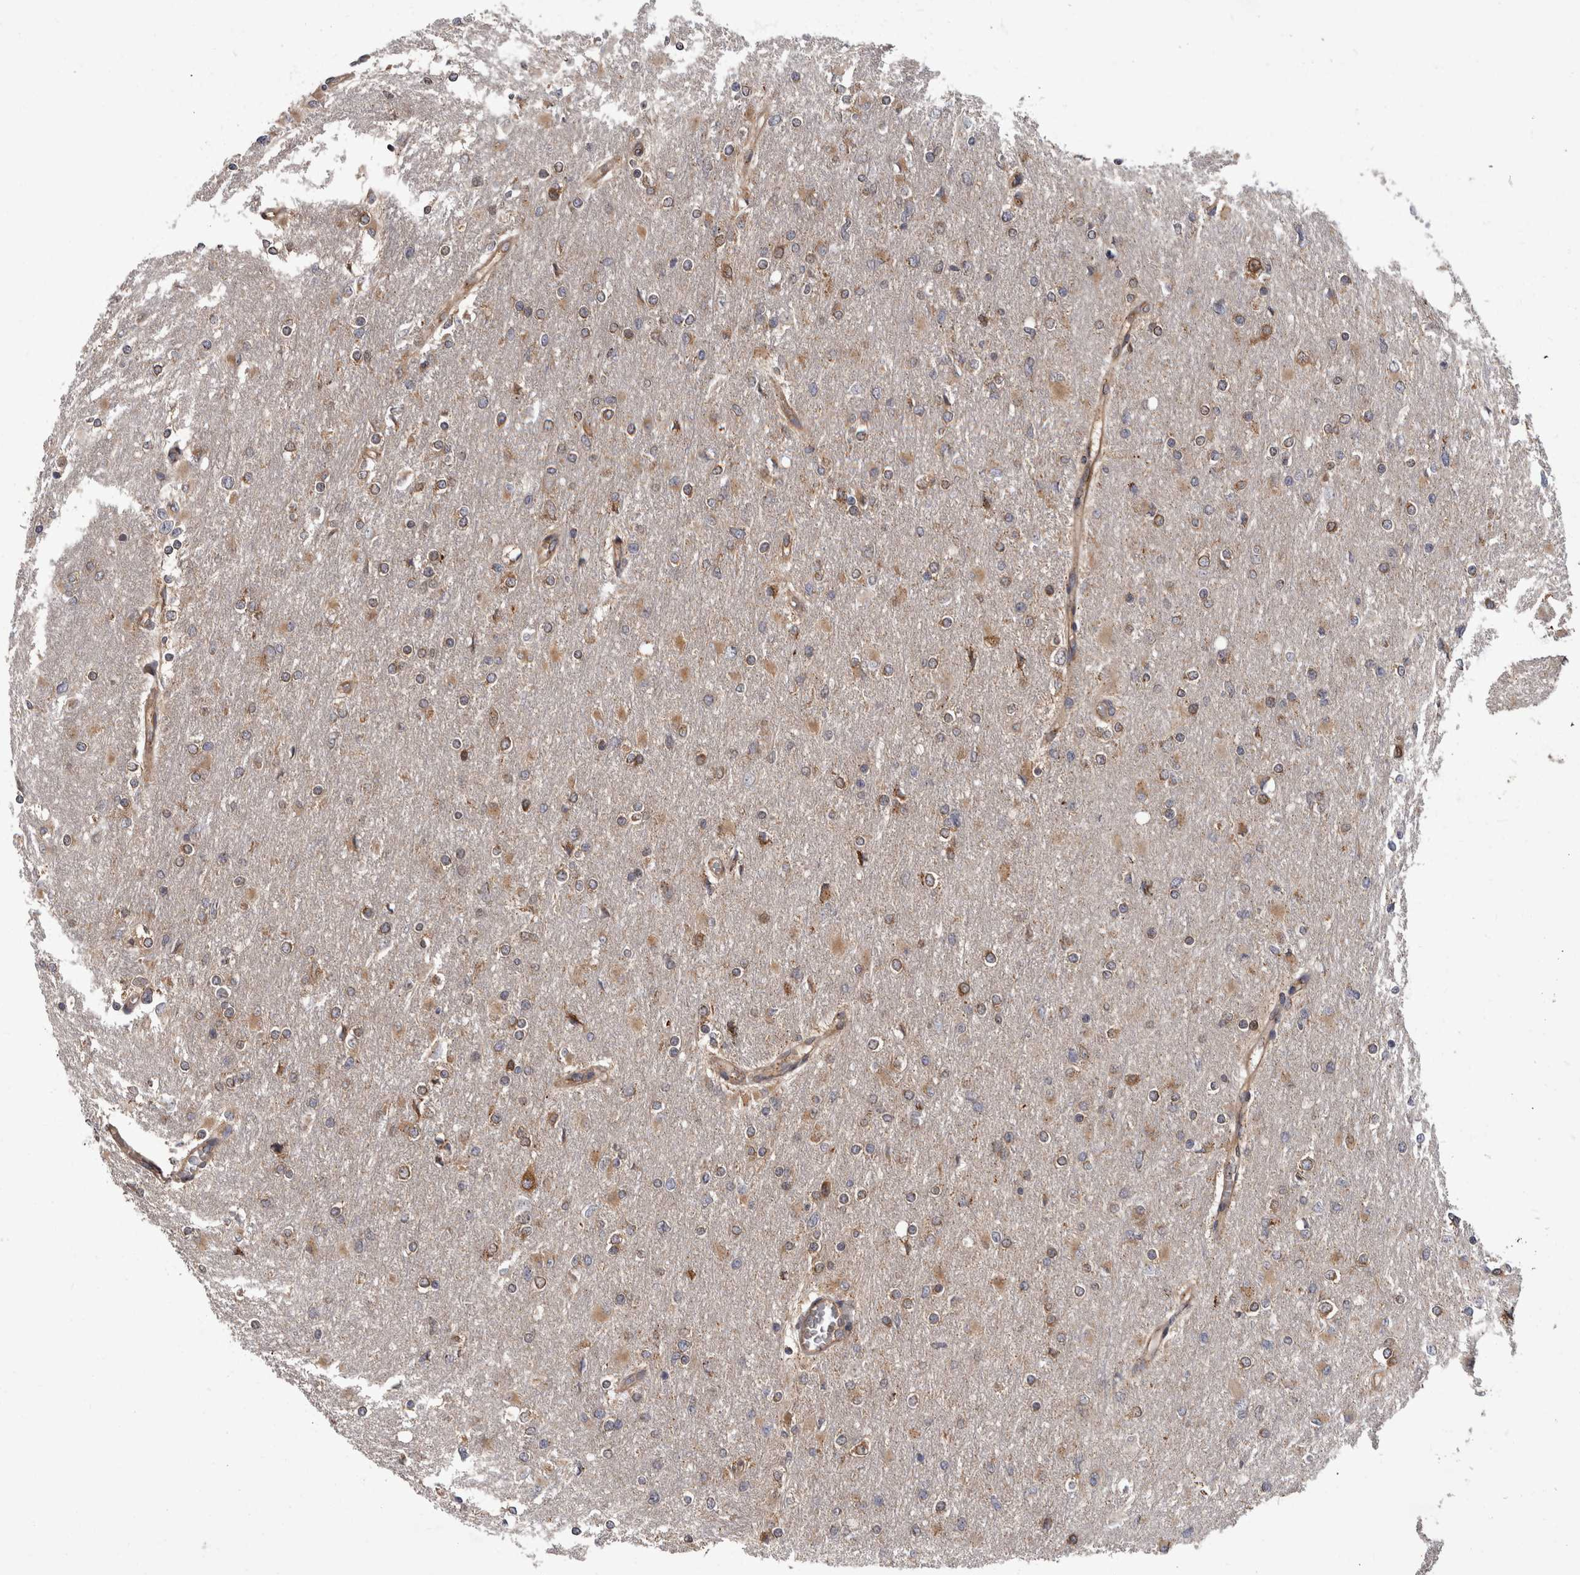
{"staining": {"intensity": "weak", "quantity": "25%-75%", "location": "cytoplasmic/membranous"}, "tissue": "glioma", "cell_type": "Tumor cells", "image_type": "cancer", "snomed": [{"axis": "morphology", "description": "Glioma, malignant, High grade"}, {"axis": "topography", "description": "Cerebral cortex"}], "caption": "Immunohistochemistry photomicrograph of neoplastic tissue: human malignant high-grade glioma stained using IHC reveals low levels of weak protein expression localized specifically in the cytoplasmic/membranous of tumor cells, appearing as a cytoplasmic/membranous brown color.", "gene": "HOOK3", "patient": {"sex": "female", "age": 36}}